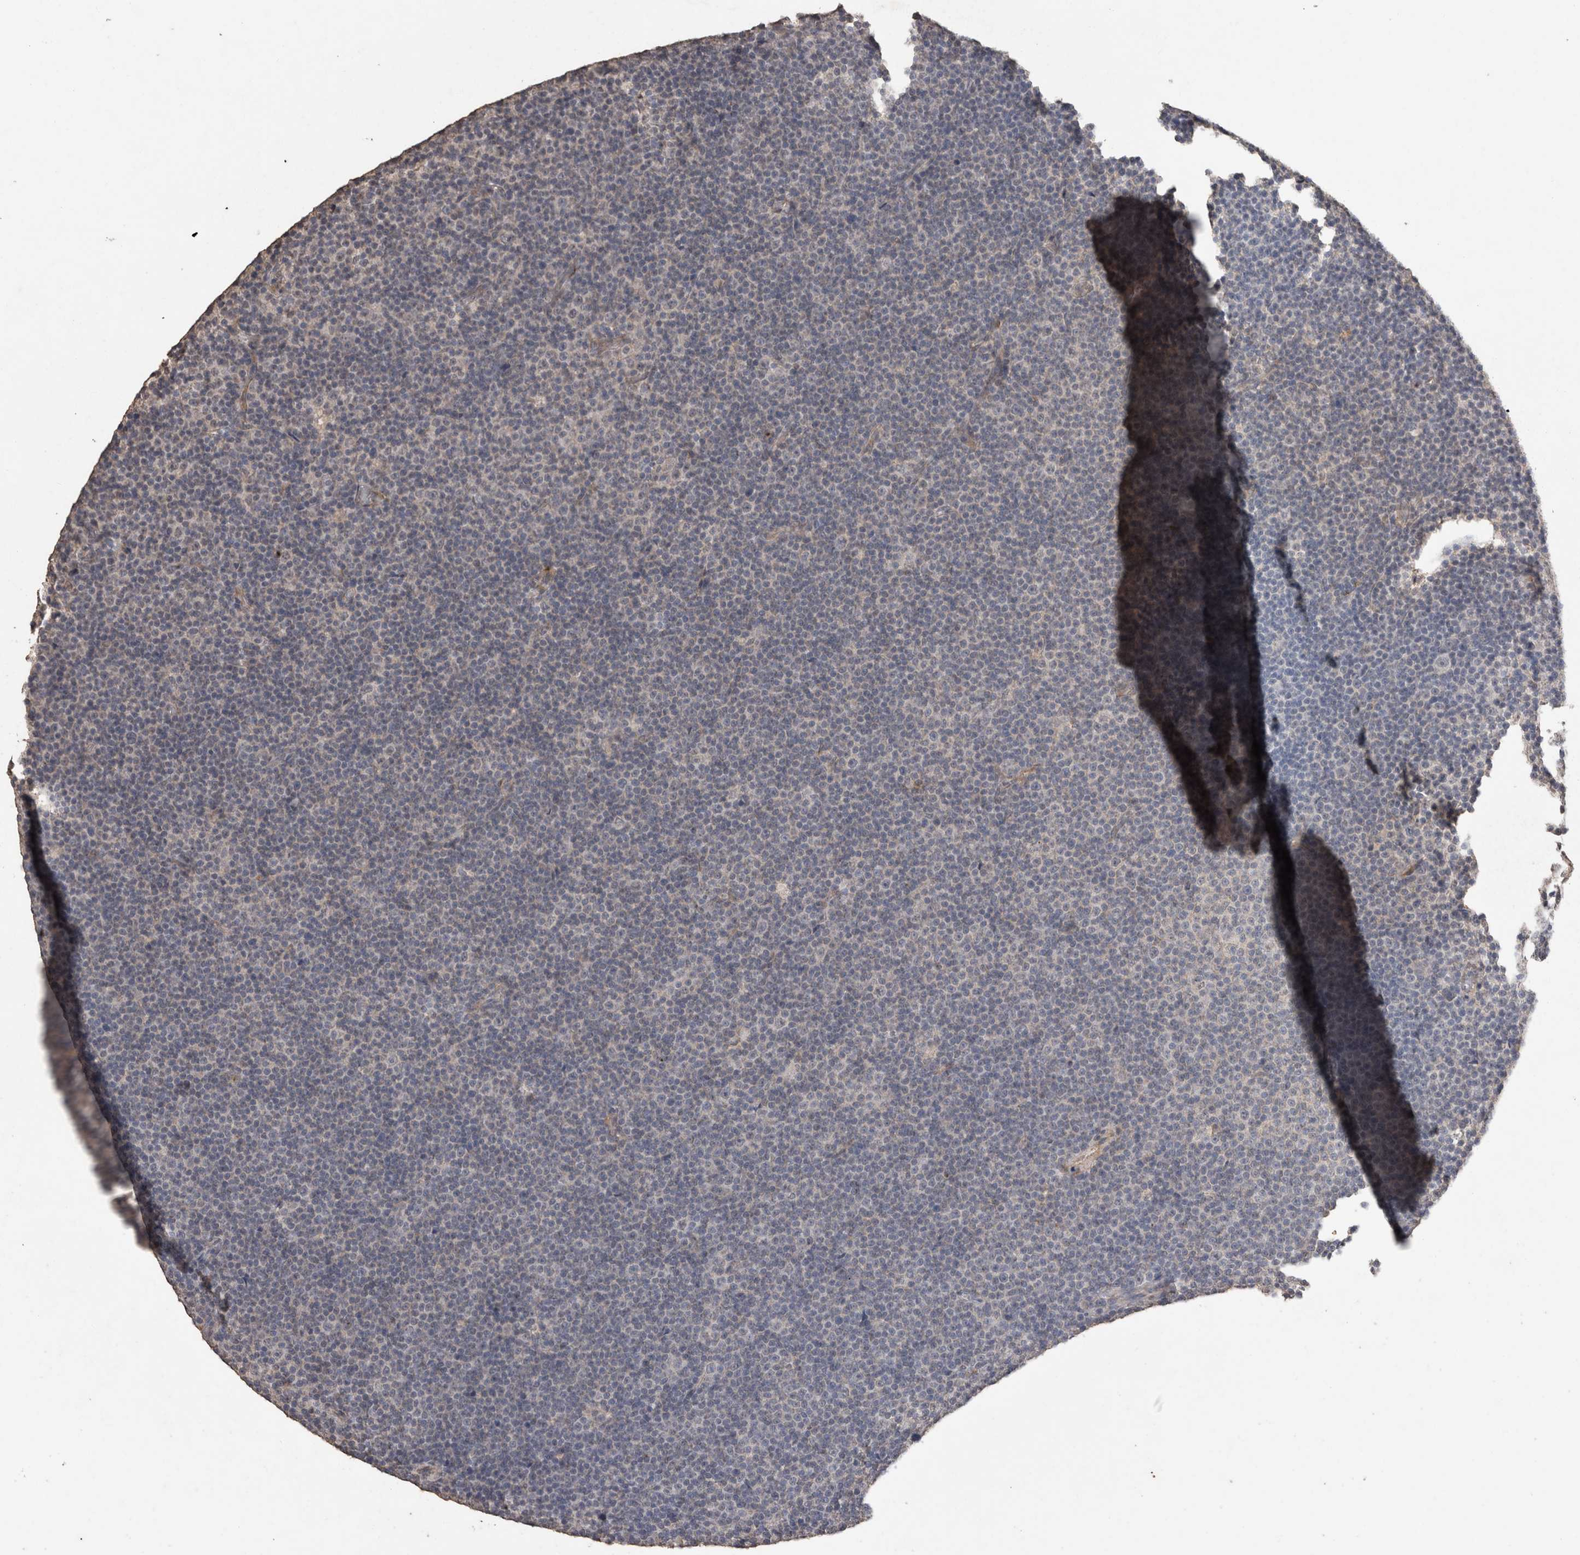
{"staining": {"intensity": "negative", "quantity": "none", "location": "none"}, "tissue": "lymphoma", "cell_type": "Tumor cells", "image_type": "cancer", "snomed": [{"axis": "morphology", "description": "Malignant lymphoma, non-Hodgkin's type, Low grade"}, {"axis": "topography", "description": "Lymph node"}], "caption": "IHC of lymphoma displays no expression in tumor cells.", "gene": "C1QTNF5", "patient": {"sex": "female", "age": 67}}